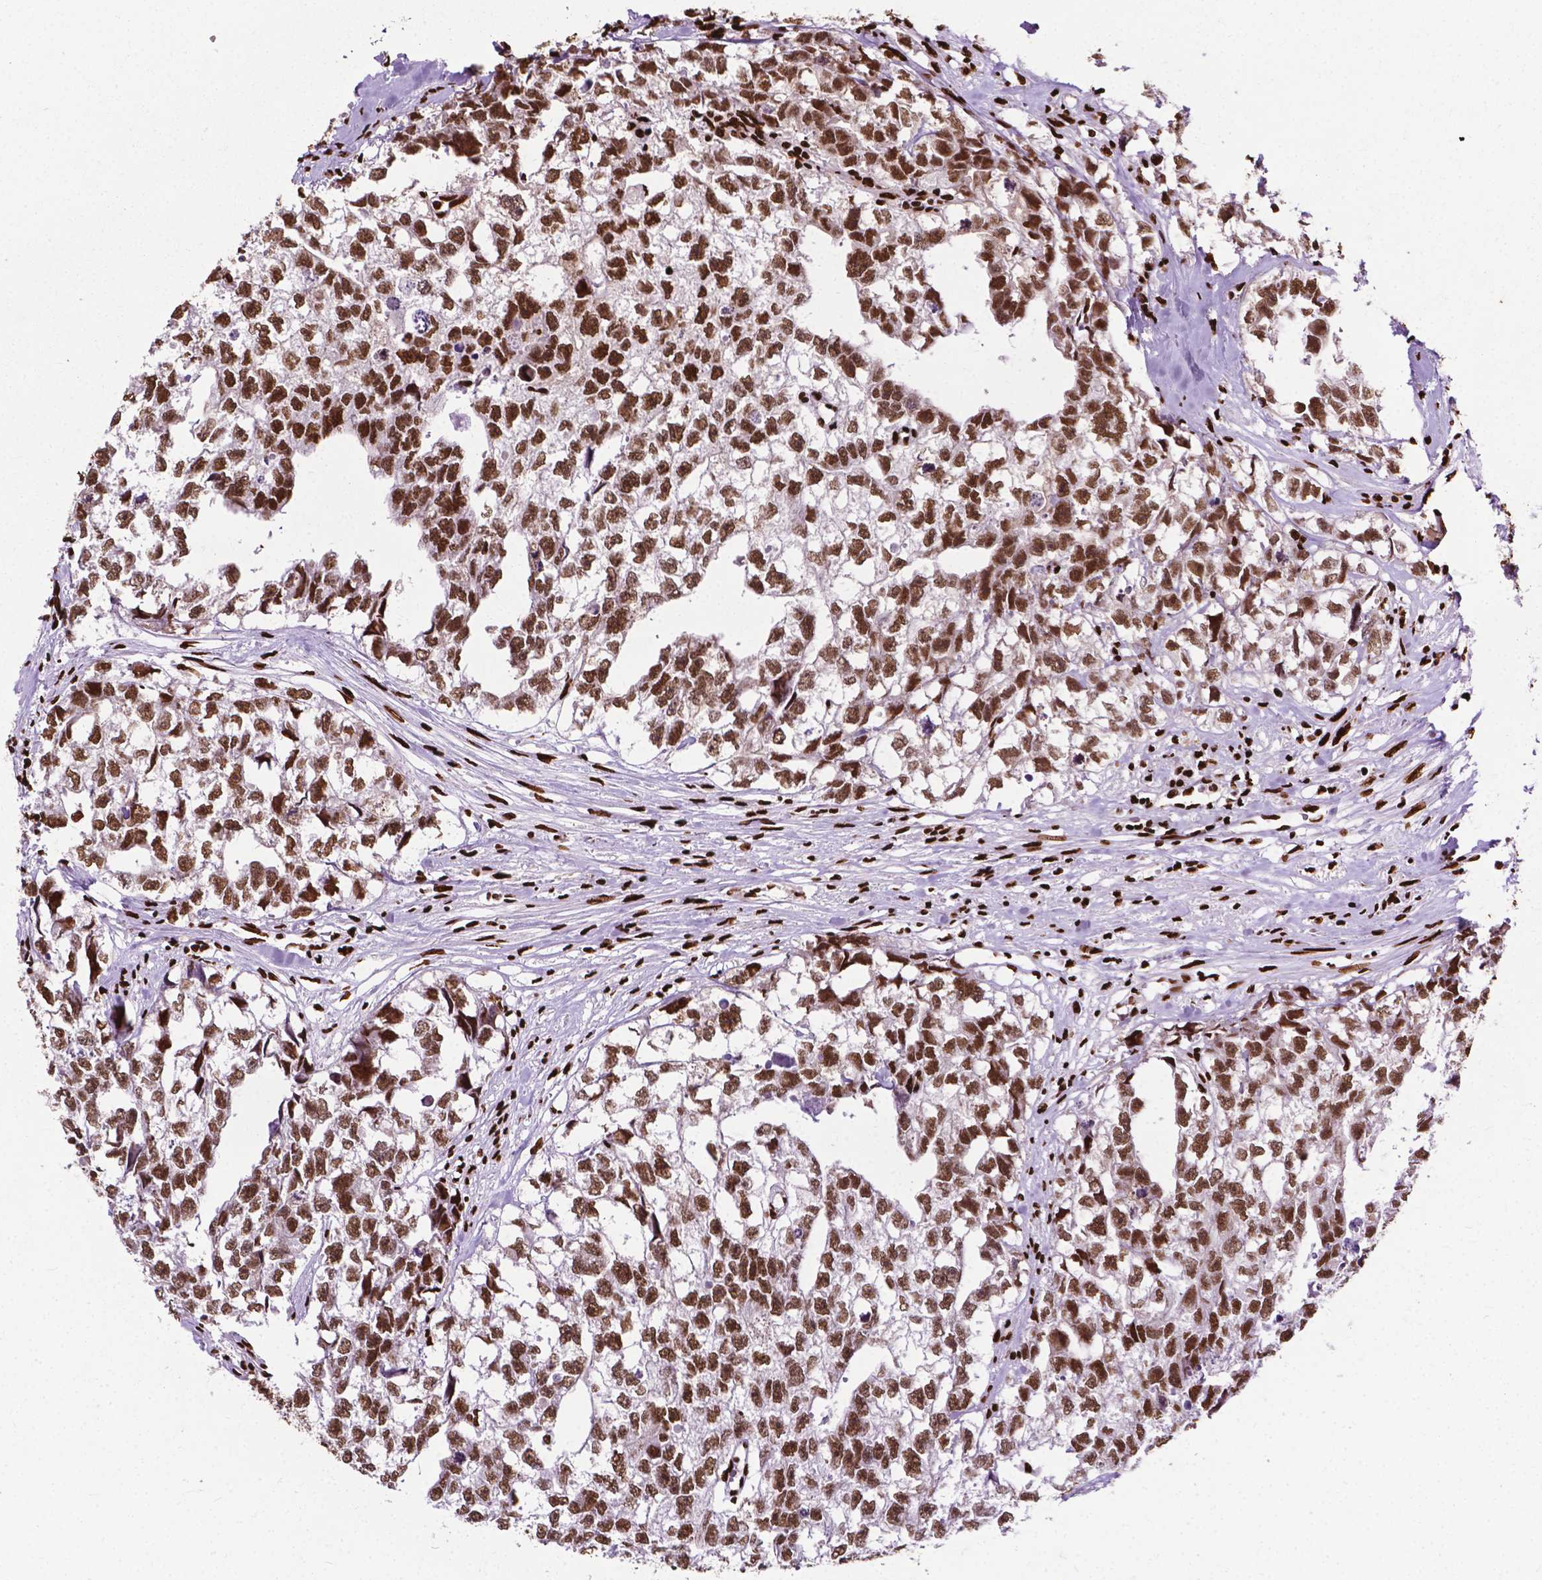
{"staining": {"intensity": "moderate", "quantity": ">75%", "location": "nuclear"}, "tissue": "testis cancer", "cell_type": "Tumor cells", "image_type": "cancer", "snomed": [{"axis": "morphology", "description": "Carcinoma, Embryonal, NOS"}, {"axis": "morphology", "description": "Teratoma, malignant, NOS"}, {"axis": "topography", "description": "Testis"}], "caption": "Immunohistochemical staining of testis embryonal carcinoma demonstrates medium levels of moderate nuclear staining in approximately >75% of tumor cells.", "gene": "SMIM5", "patient": {"sex": "male", "age": 44}}